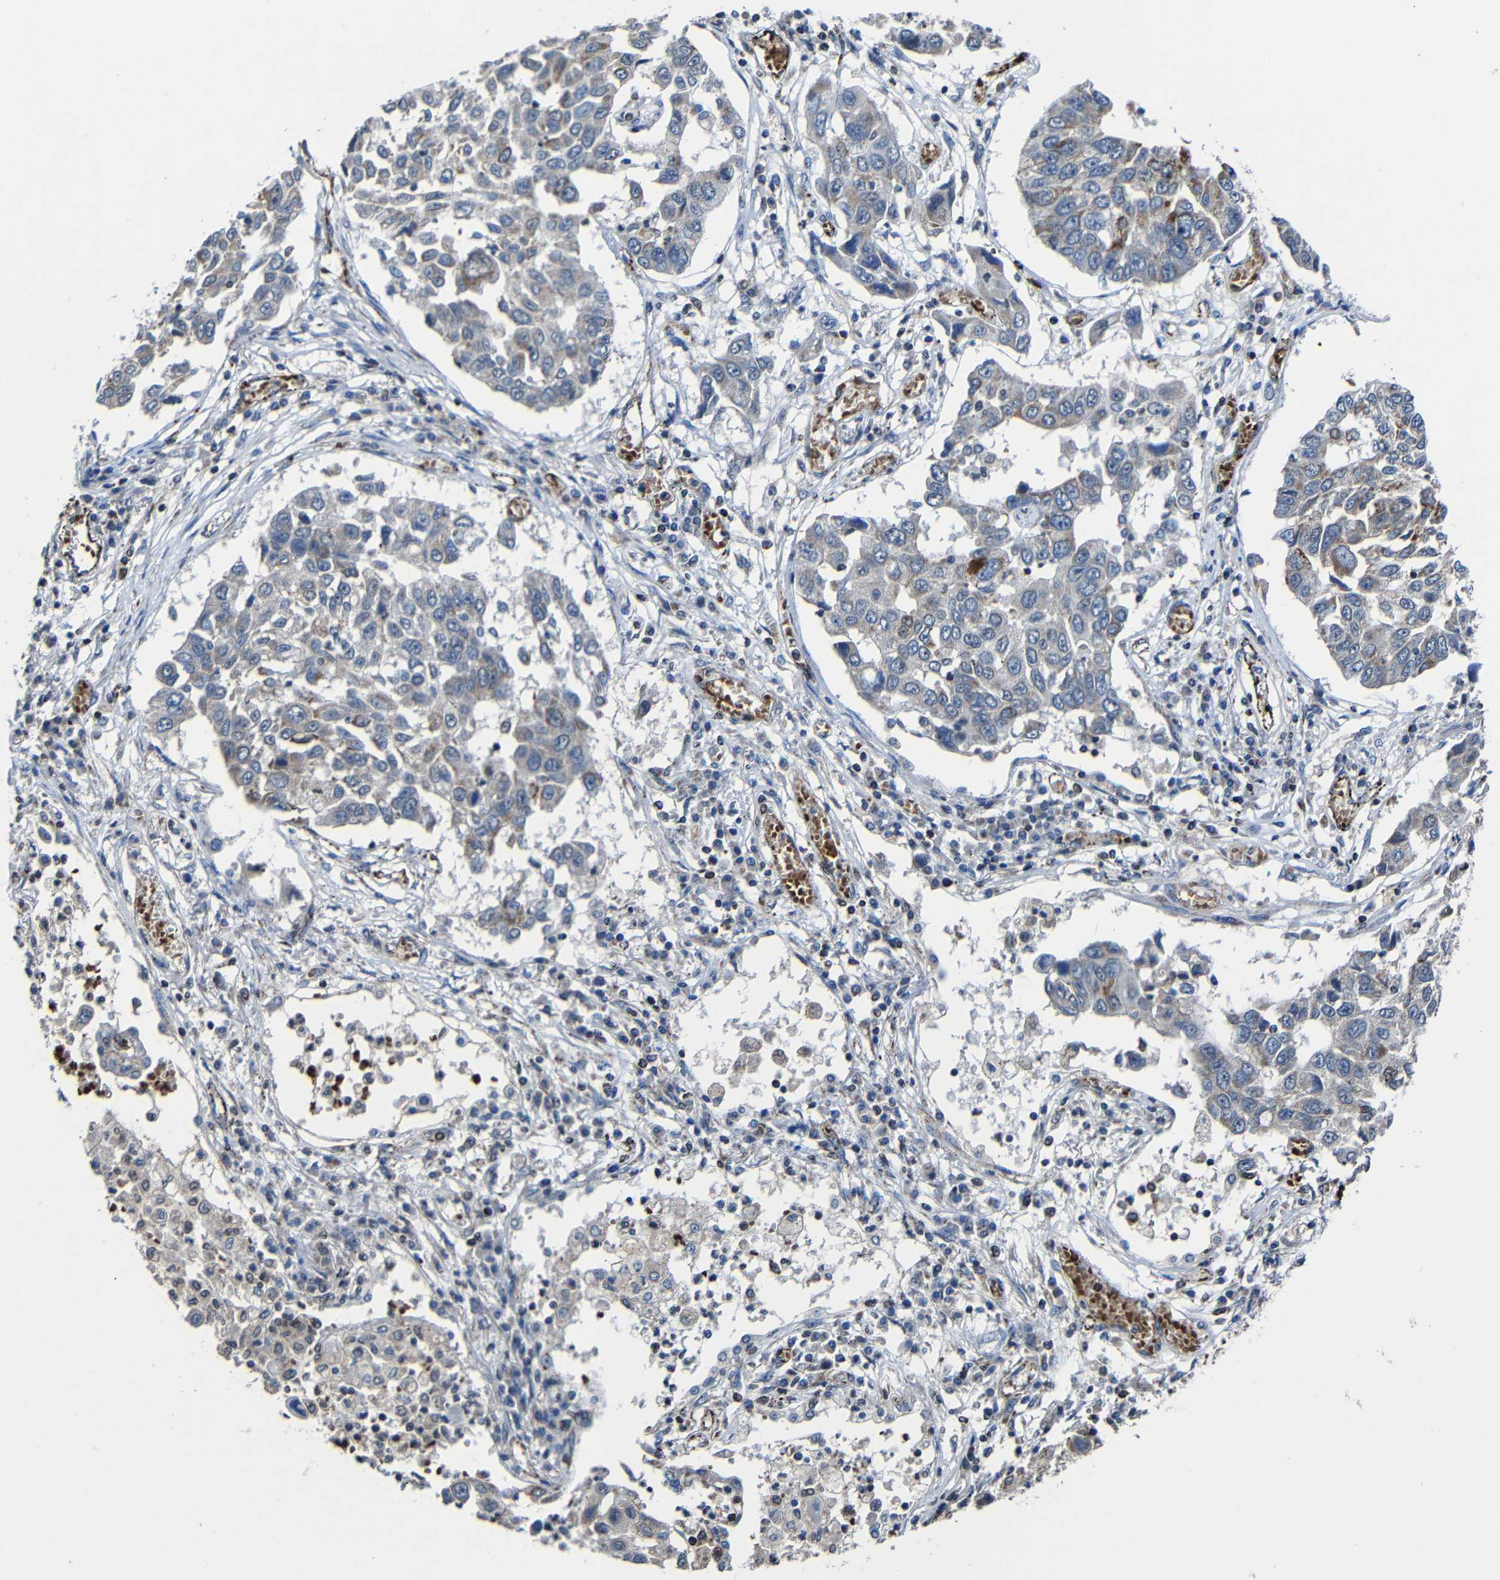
{"staining": {"intensity": "weak", "quantity": "<25%", "location": "cytoplasmic/membranous"}, "tissue": "lung cancer", "cell_type": "Tumor cells", "image_type": "cancer", "snomed": [{"axis": "morphology", "description": "Squamous cell carcinoma, NOS"}, {"axis": "topography", "description": "Lung"}], "caption": "The micrograph reveals no staining of tumor cells in lung cancer.", "gene": "CA5B", "patient": {"sex": "male", "age": 71}}